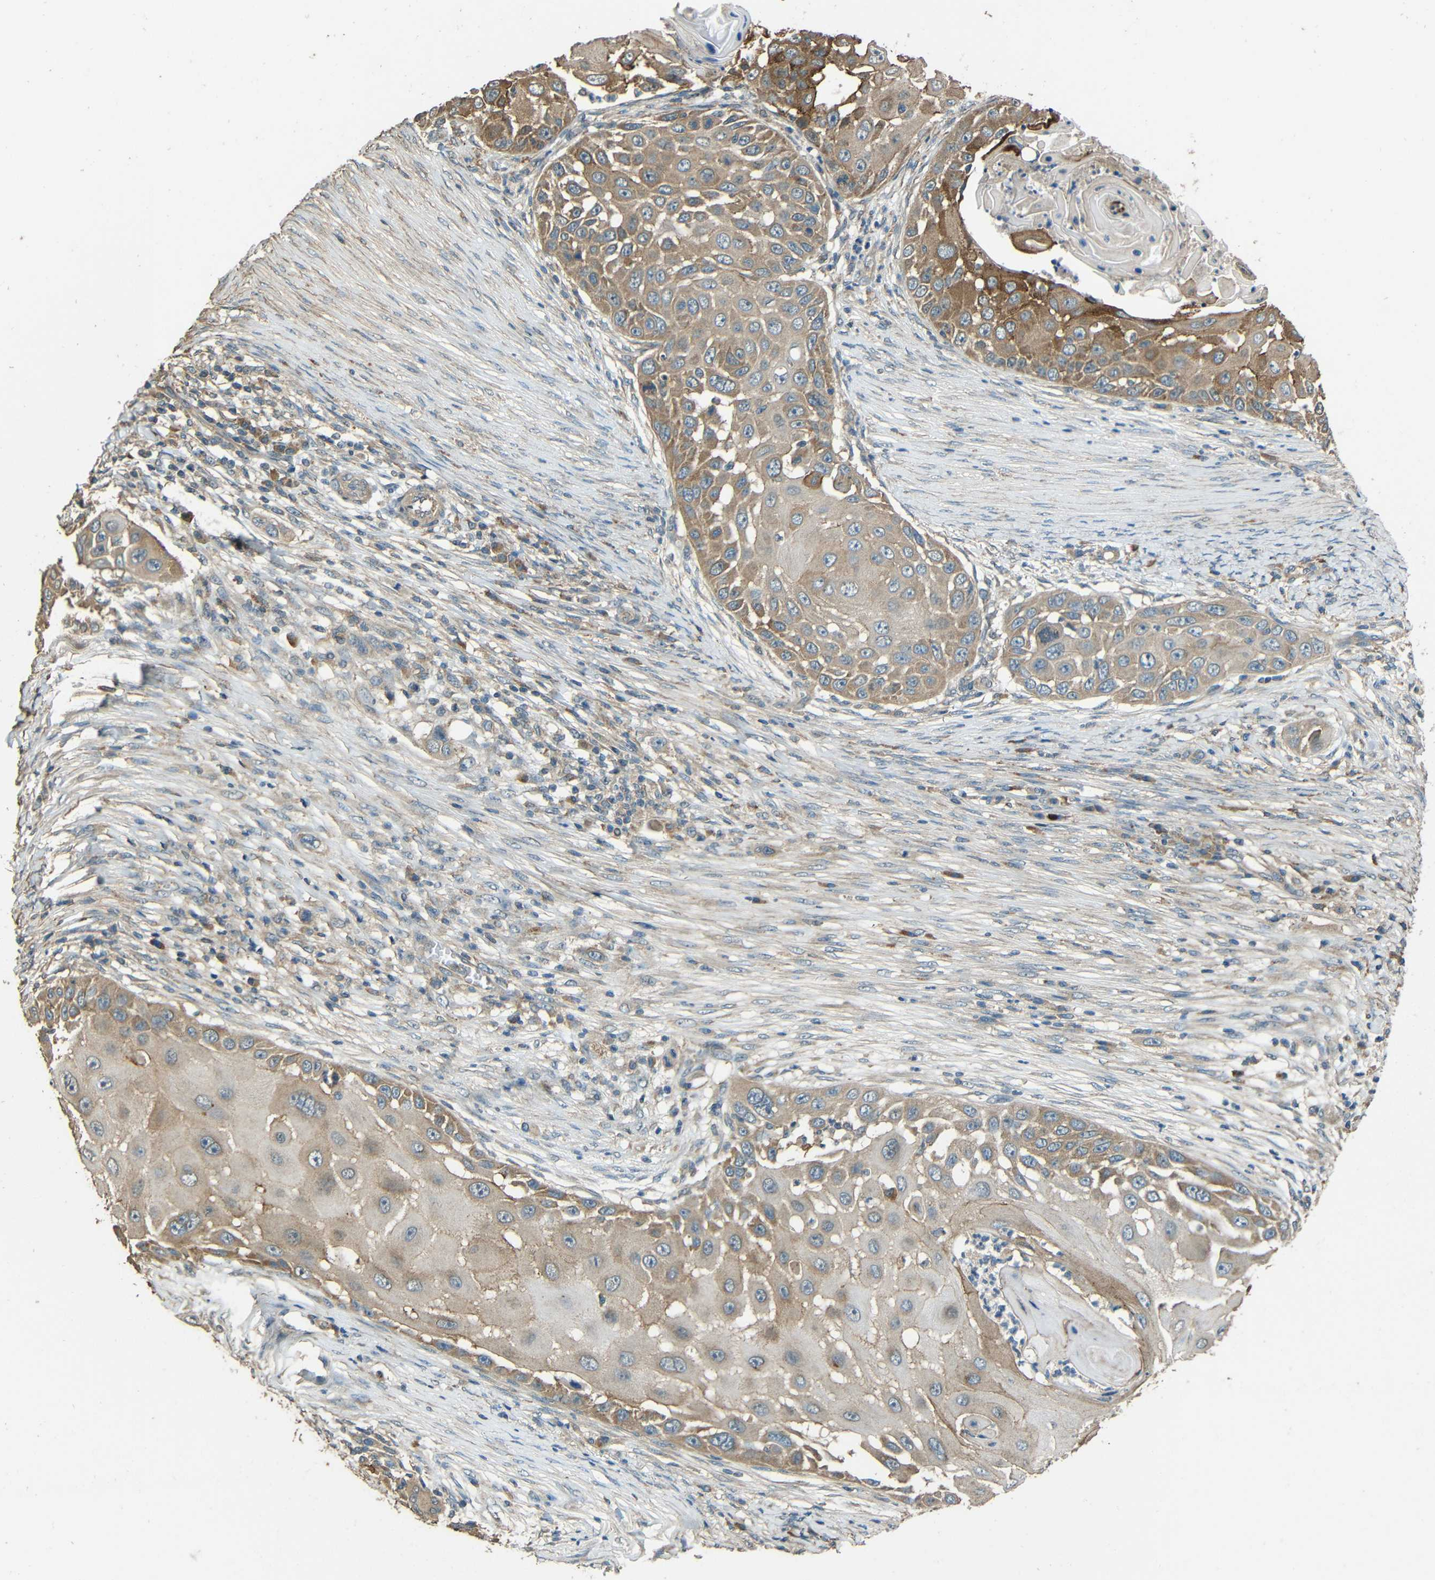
{"staining": {"intensity": "moderate", "quantity": ">75%", "location": "cytoplasmic/membranous"}, "tissue": "skin cancer", "cell_type": "Tumor cells", "image_type": "cancer", "snomed": [{"axis": "morphology", "description": "Squamous cell carcinoma, NOS"}, {"axis": "topography", "description": "Skin"}], "caption": "A photomicrograph of human skin squamous cell carcinoma stained for a protein reveals moderate cytoplasmic/membranous brown staining in tumor cells.", "gene": "ACACA", "patient": {"sex": "female", "age": 44}}